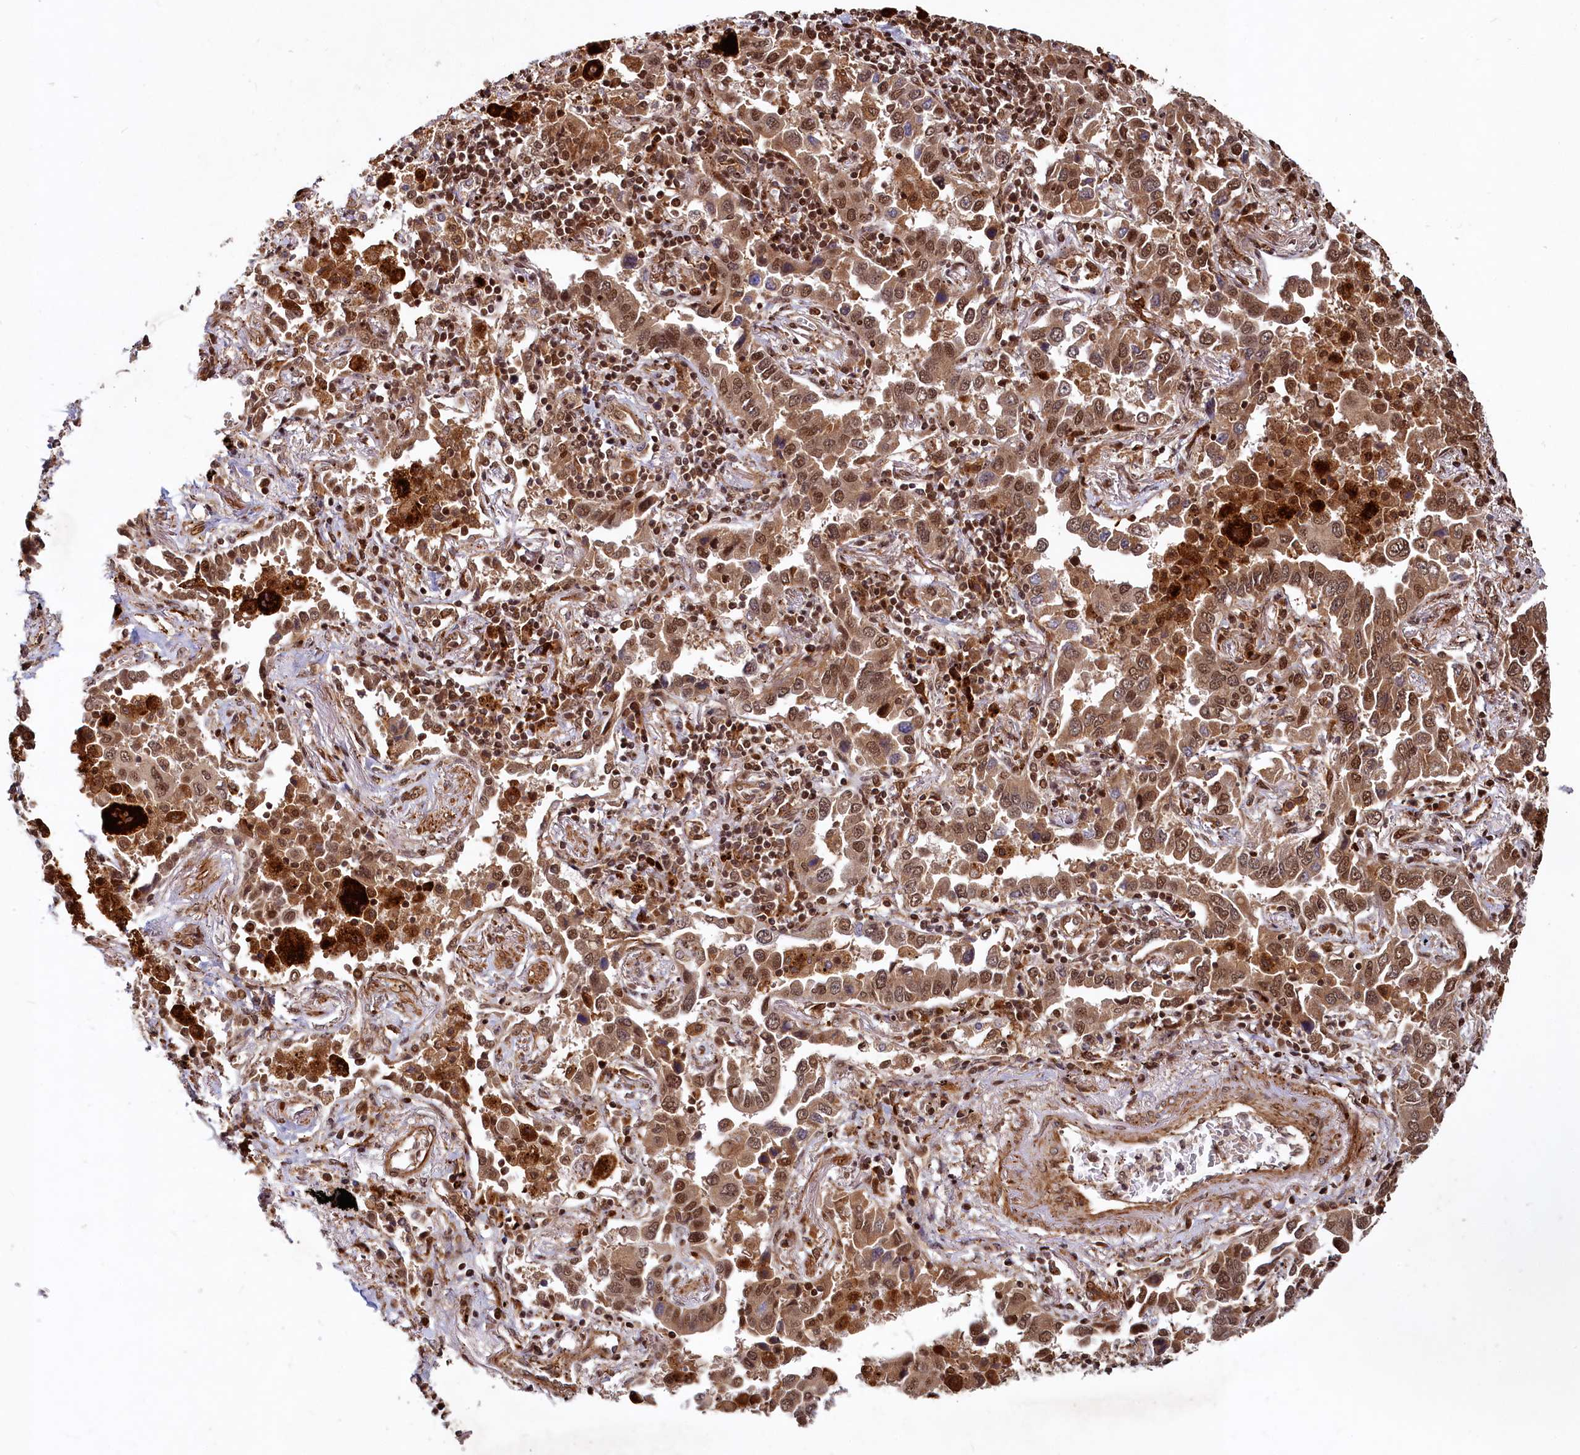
{"staining": {"intensity": "moderate", "quantity": ">75%", "location": "cytoplasmic/membranous,nuclear"}, "tissue": "lung cancer", "cell_type": "Tumor cells", "image_type": "cancer", "snomed": [{"axis": "morphology", "description": "Adenocarcinoma, NOS"}, {"axis": "topography", "description": "Lung"}], "caption": "Tumor cells reveal medium levels of moderate cytoplasmic/membranous and nuclear expression in approximately >75% of cells in lung adenocarcinoma.", "gene": "TRIM23", "patient": {"sex": "male", "age": 67}}